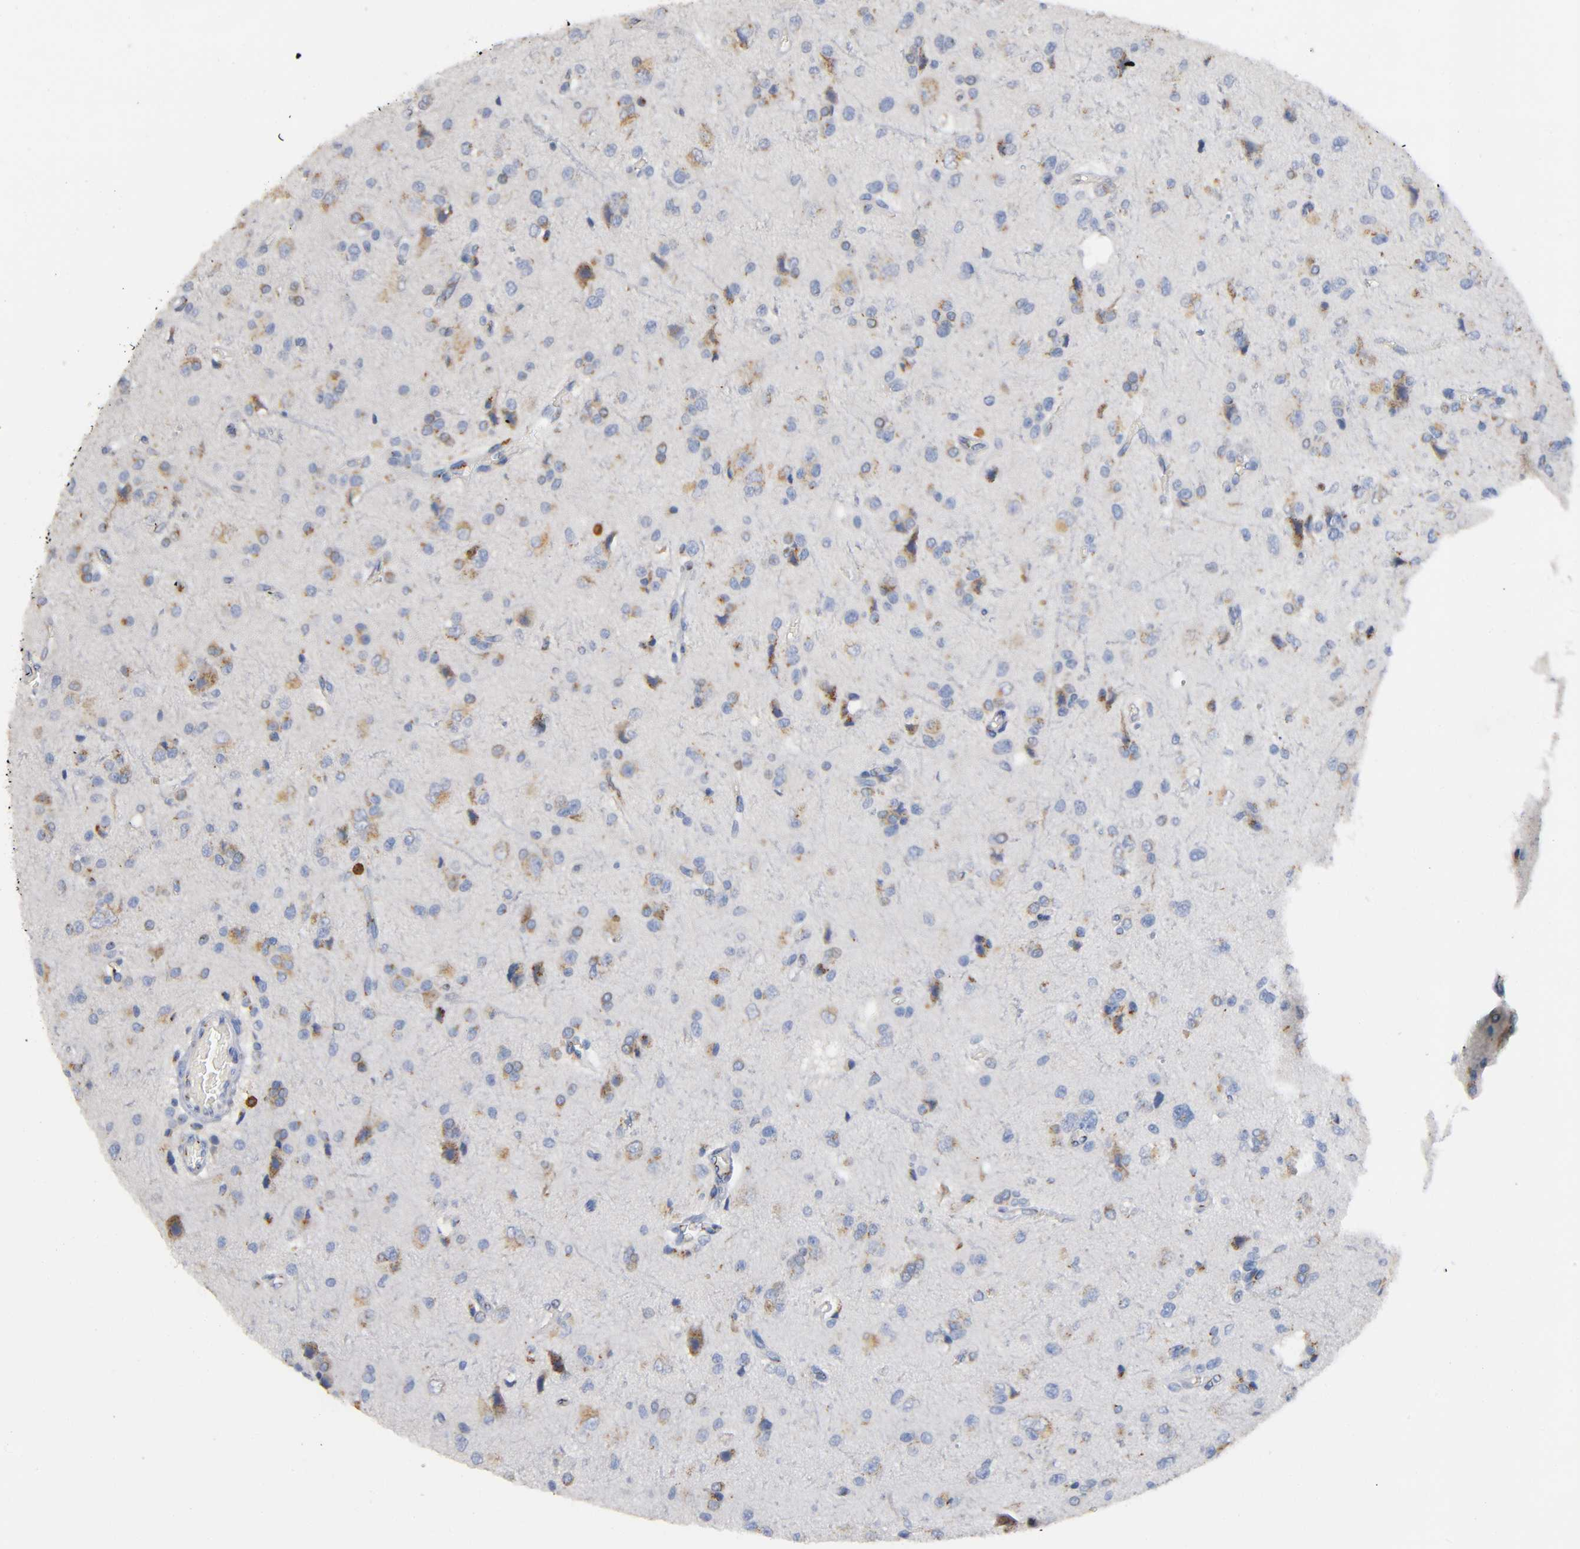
{"staining": {"intensity": "moderate", "quantity": "25%-75%", "location": "cytoplasmic/membranous"}, "tissue": "glioma", "cell_type": "Tumor cells", "image_type": "cancer", "snomed": [{"axis": "morphology", "description": "Glioma, malignant, High grade"}, {"axis": "topography", "description": "Brain"}], "caption": "IHC (DAB (3,3'-diaminobenzidine)) staining of human malignant glioma (high-grade) reveals moderate cytoplasmic/membranous protein staining in approximately 25%-75% of tumor cells. The protein of interest is shown in brown color, while the nuclei are stained blue.", "gene": "CAPN10", "patient": {"sex": "male", "age": 47}}